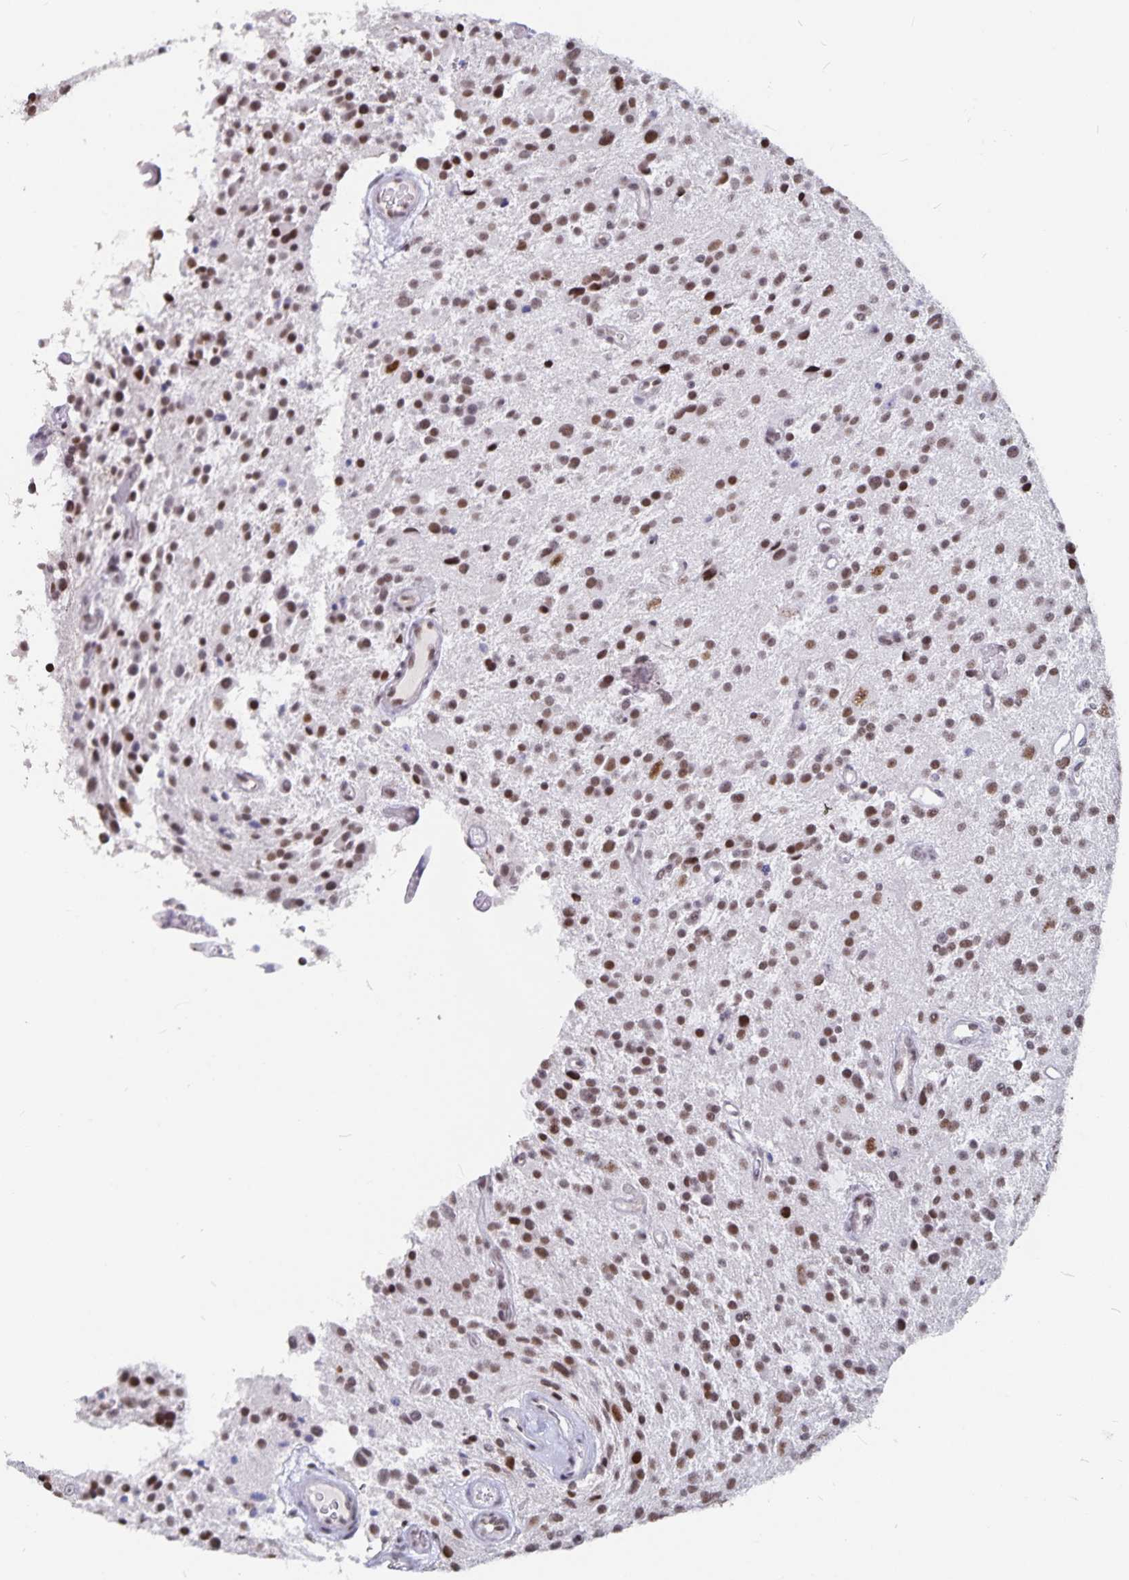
{"staining": {"intensity": "moderate", "quantity": ">75%", "location": "nuclear"}, "tissue": "glioma", "cell_type": "Tumor cells", "image_type": "cancer", "snomed": [{"axis": "morphology", "description": "Glioma, malignant, Low grade"}, {"axis": "topography", "description": "Brain"}], "caption": "A brown stain labels moderate nuclear staining of a protein in glioma tumor cells.", "gene": "PBX2", "patient": {"sex": "male", "age": 43}}